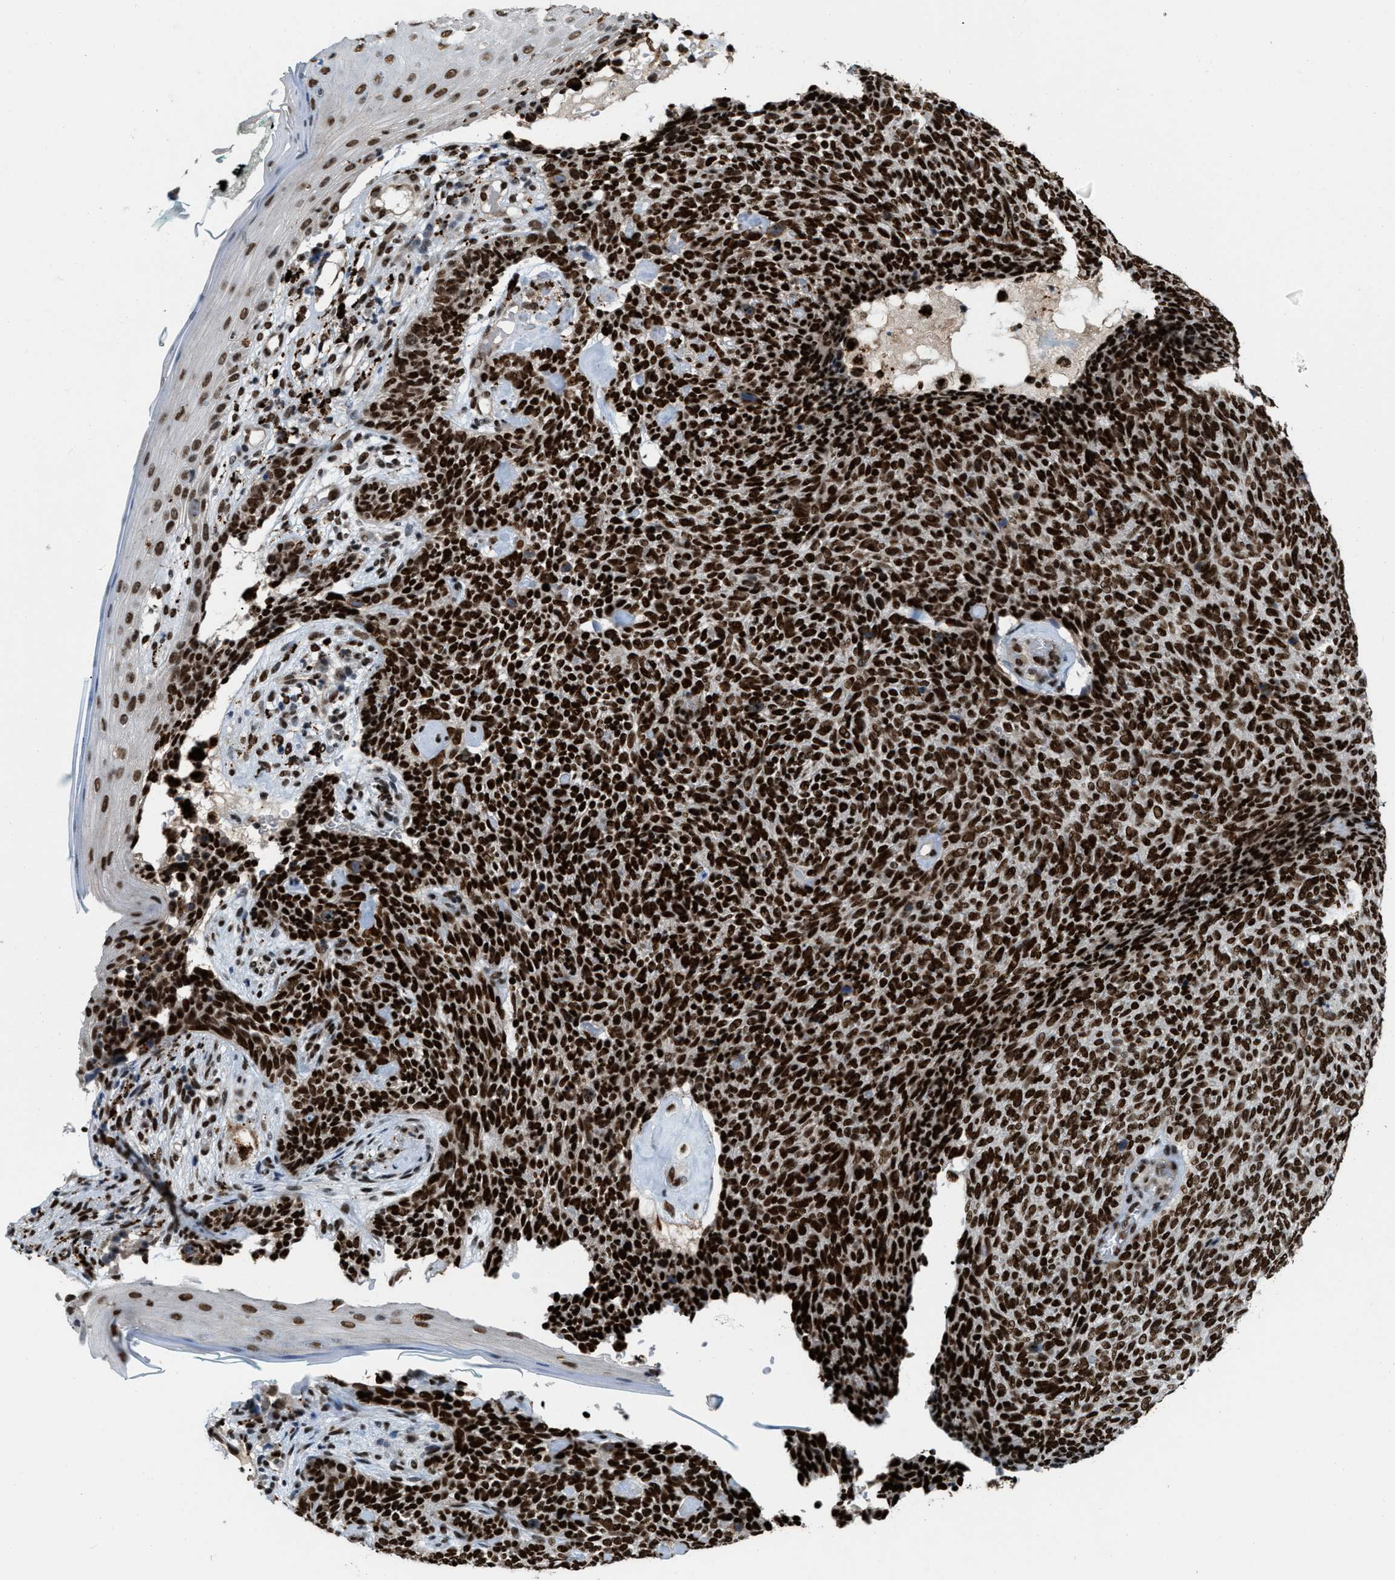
{"staining": {"intensity": "strong", "quantity": ">75%", "location": "nuclear"}, "tissue": "skin cancer", "cell_type": "Tumor cells", "image_type": "cancer", "snomed": [{"axis": "morphology", "description": "Basal cell carcinoma"}, {"axis": "topography", "description": "Skin"}], "caption": "Immunohistochemical staining of basal cell carcinoma (skin) demonstrates high levels of strong nuclear protein staining in approximately >75% of tumor cells. (Stains: DAB (3,3'-diaminobenzidine) in brown, nuclei in blue, Microscopy: brightfield microscopy at high magnification).", "gene": "NUMA1", "patient": {"sex": "female", "age": 84}}